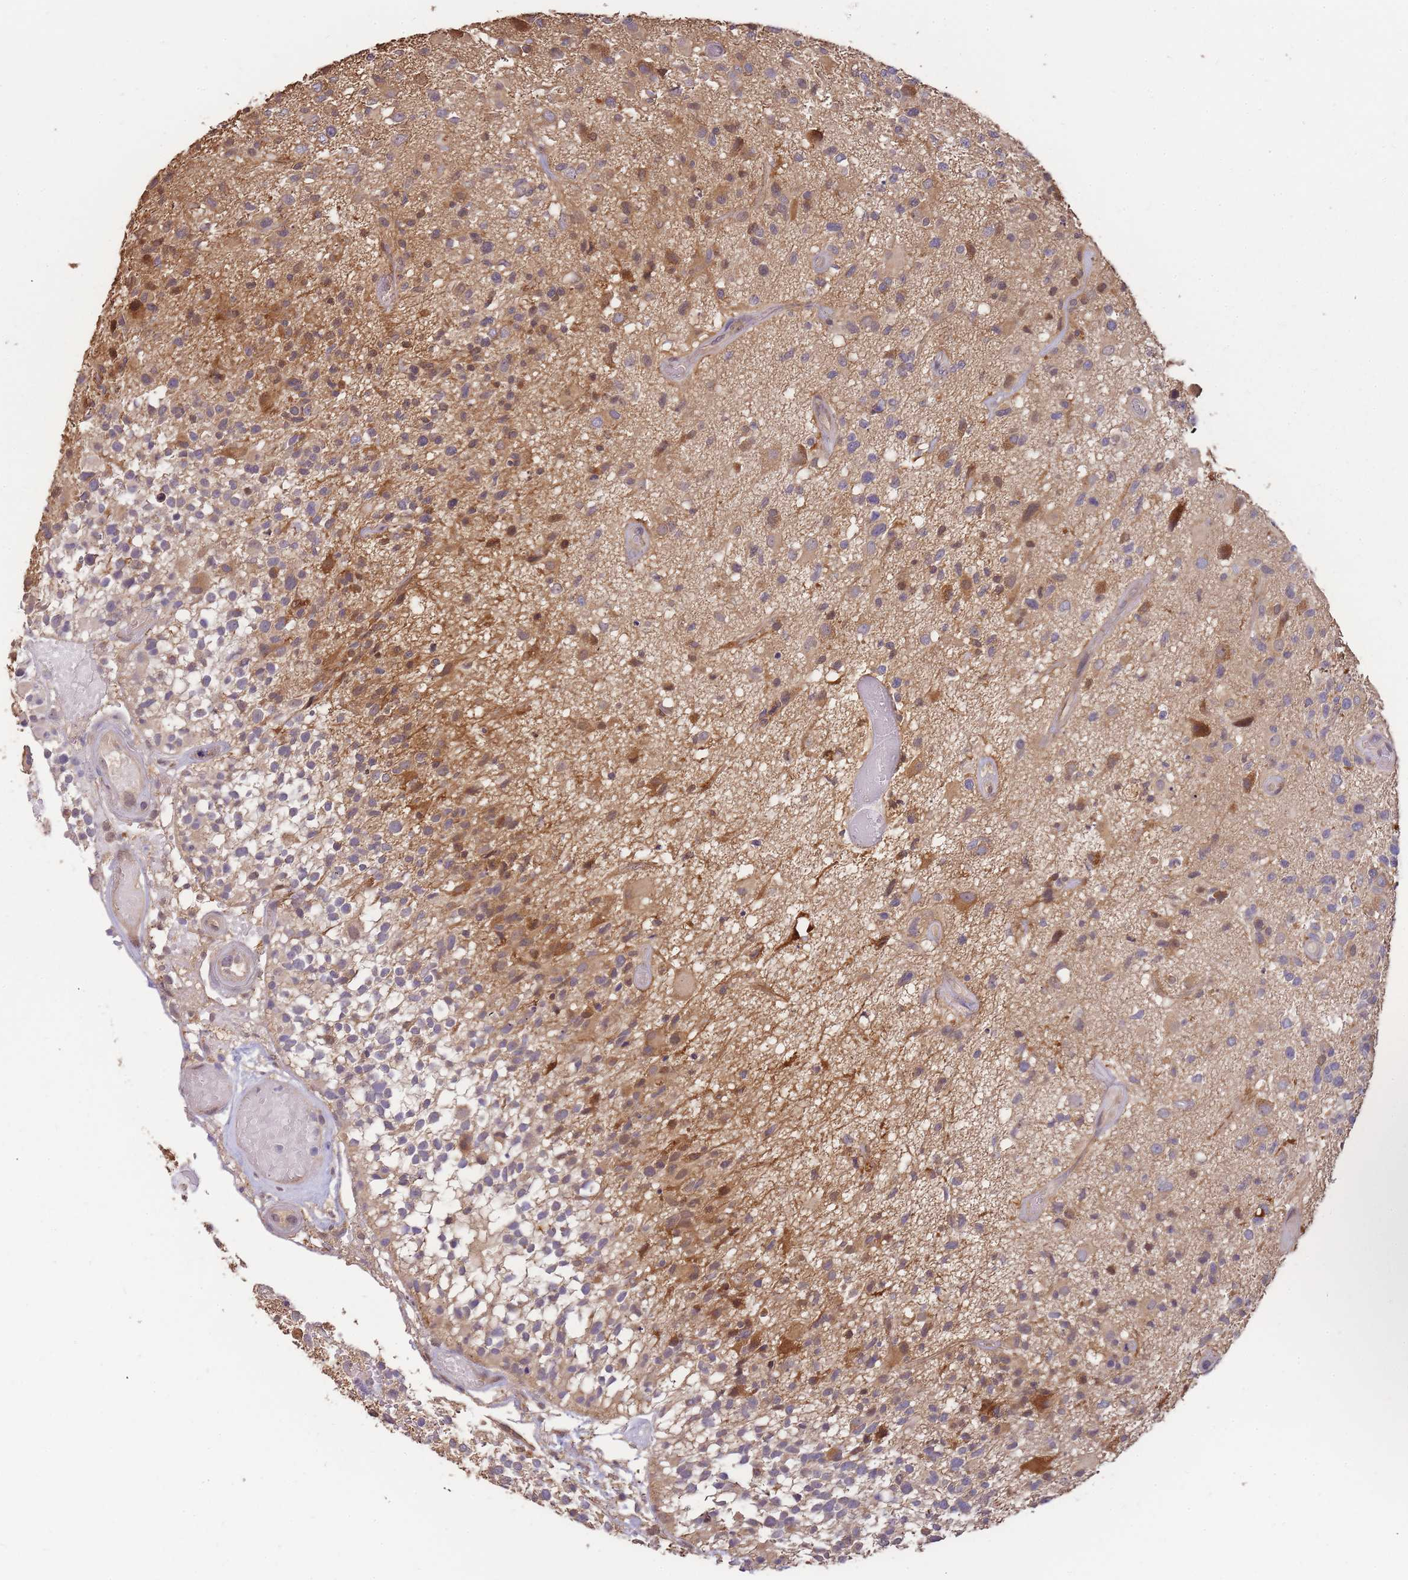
{"staining": {"intensity": "moderate", "quantity": "25%-75%", "location": "cytoplasmic/membranous,nuclear"}, "tissue": "glioma", "cell_type": "Tumor cells", "image_type": "cancer", "snomed": [{"axis": "morphology", "description": "Glioma, malignant, High grade"}, {"axis": "morphology", "description": "Glioblastoma, NOS"}, {"axis": "topography", "description": "Brain"}], "caption": "Glioblastoma stained with a brown dye exhibits moderate cytoplasmic/membranous and nuclear positive positivity in about 25%-75% of tumor cells.", "gene": "CDKN2AIPNL", "patient": {"sex": "male", "age": 60}}